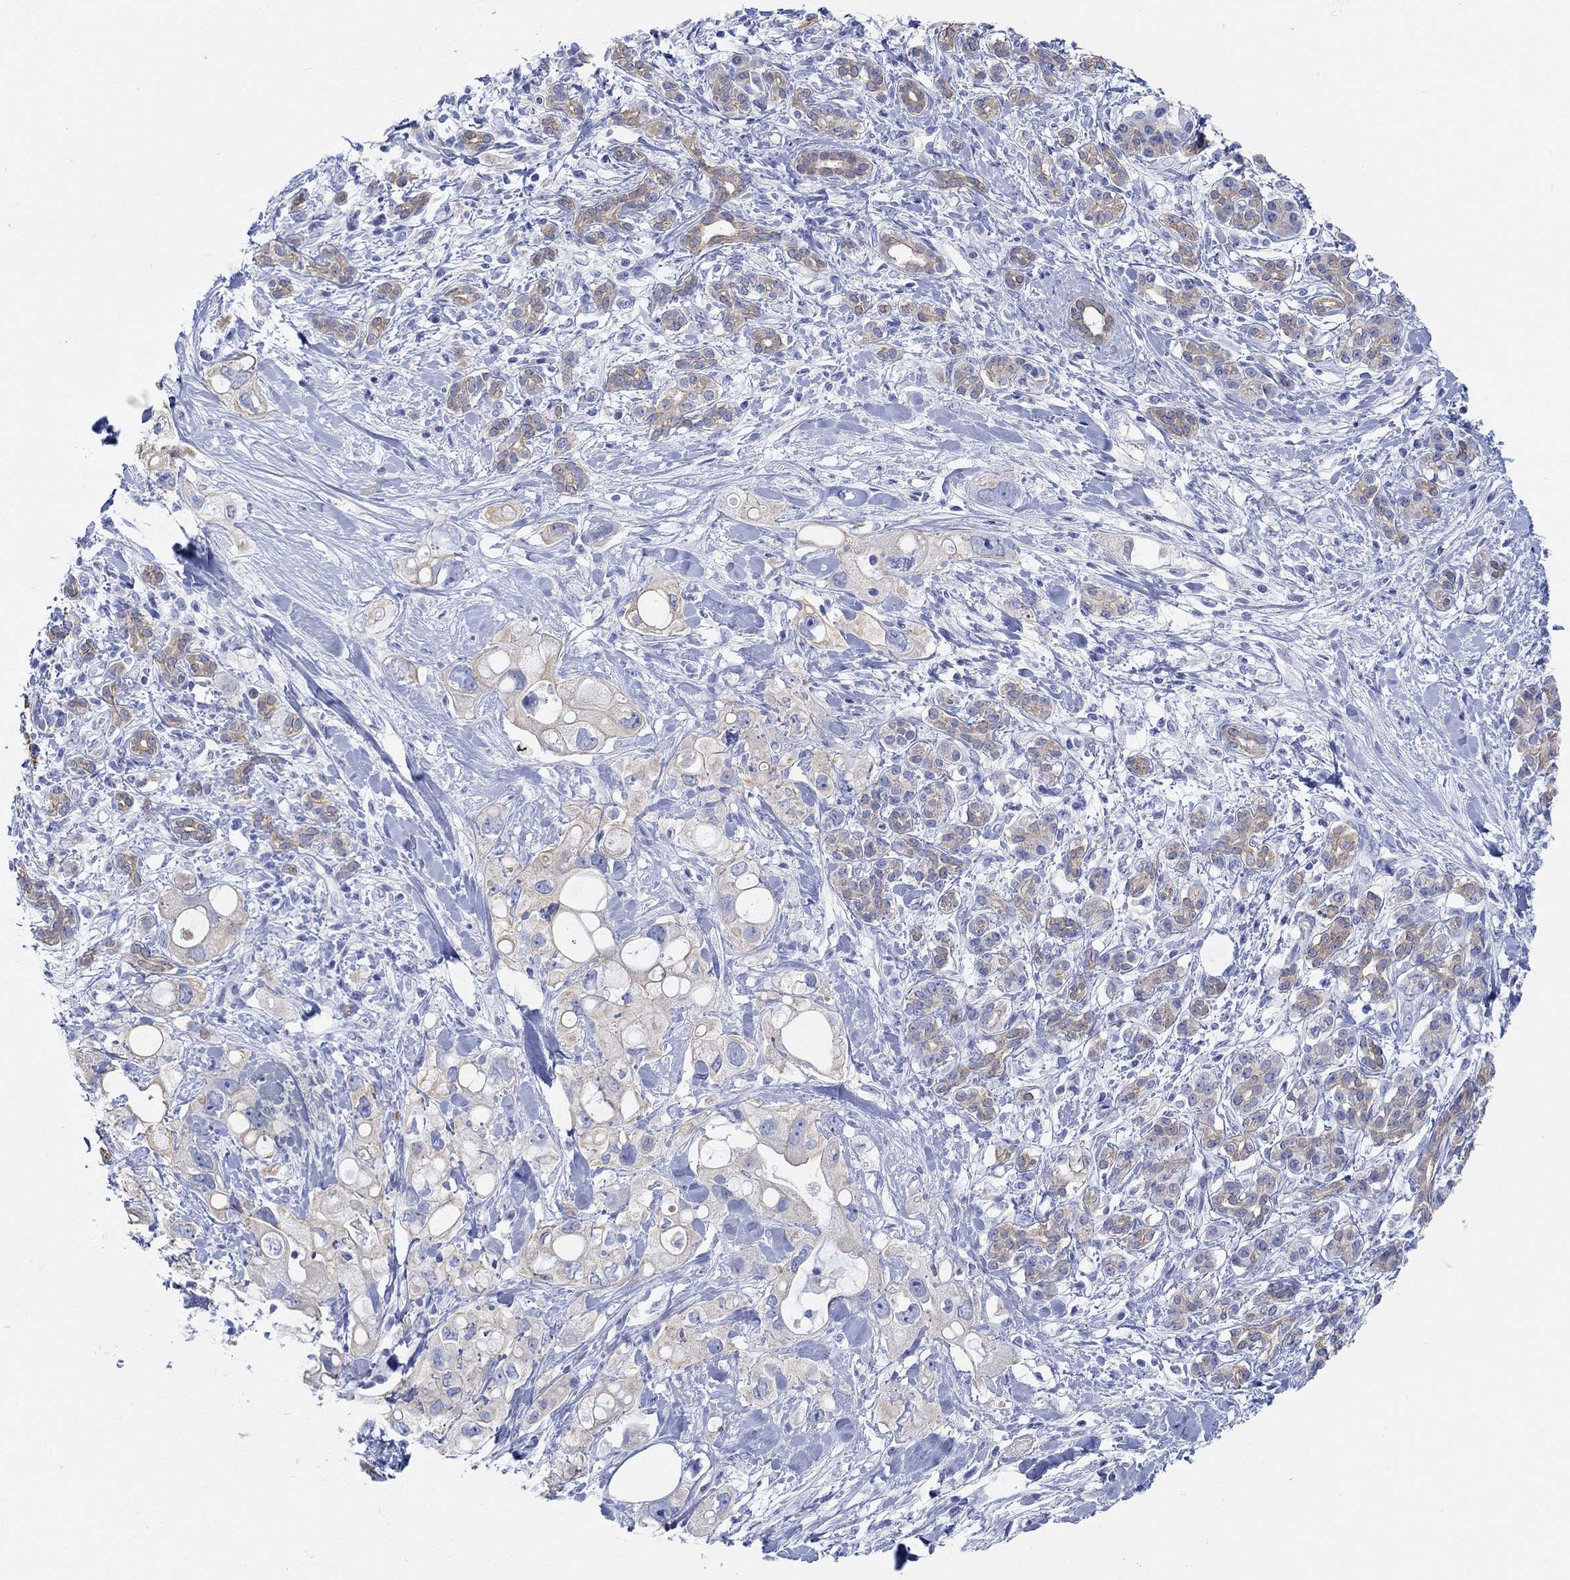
{"staining": {"intensity": "weak", "quantity": "25%-75%", "location": "cytoplasmic/membranous"}, "tissue": "pancreatic cancer", "cell_type": "Tumor cells", "image_type": "cancer", "snomed": [{"axis": "morphology", "description": "Adenocarcinoma, NOS"}, {"axis": "topography", "description": "Pancreas"}], "caption": "A micrograph of pancreatic cancer (adenocarcinoma) stained for a protein demonstrates weak cytoplasmic/membranous brown staining in tumor cells. (DAB (3,3'-diaminobenzidine) = brown stain, brightfield microscopy at high magnification).", "gene": "AK8", "patient": {"sex": "female", "age": 56}}